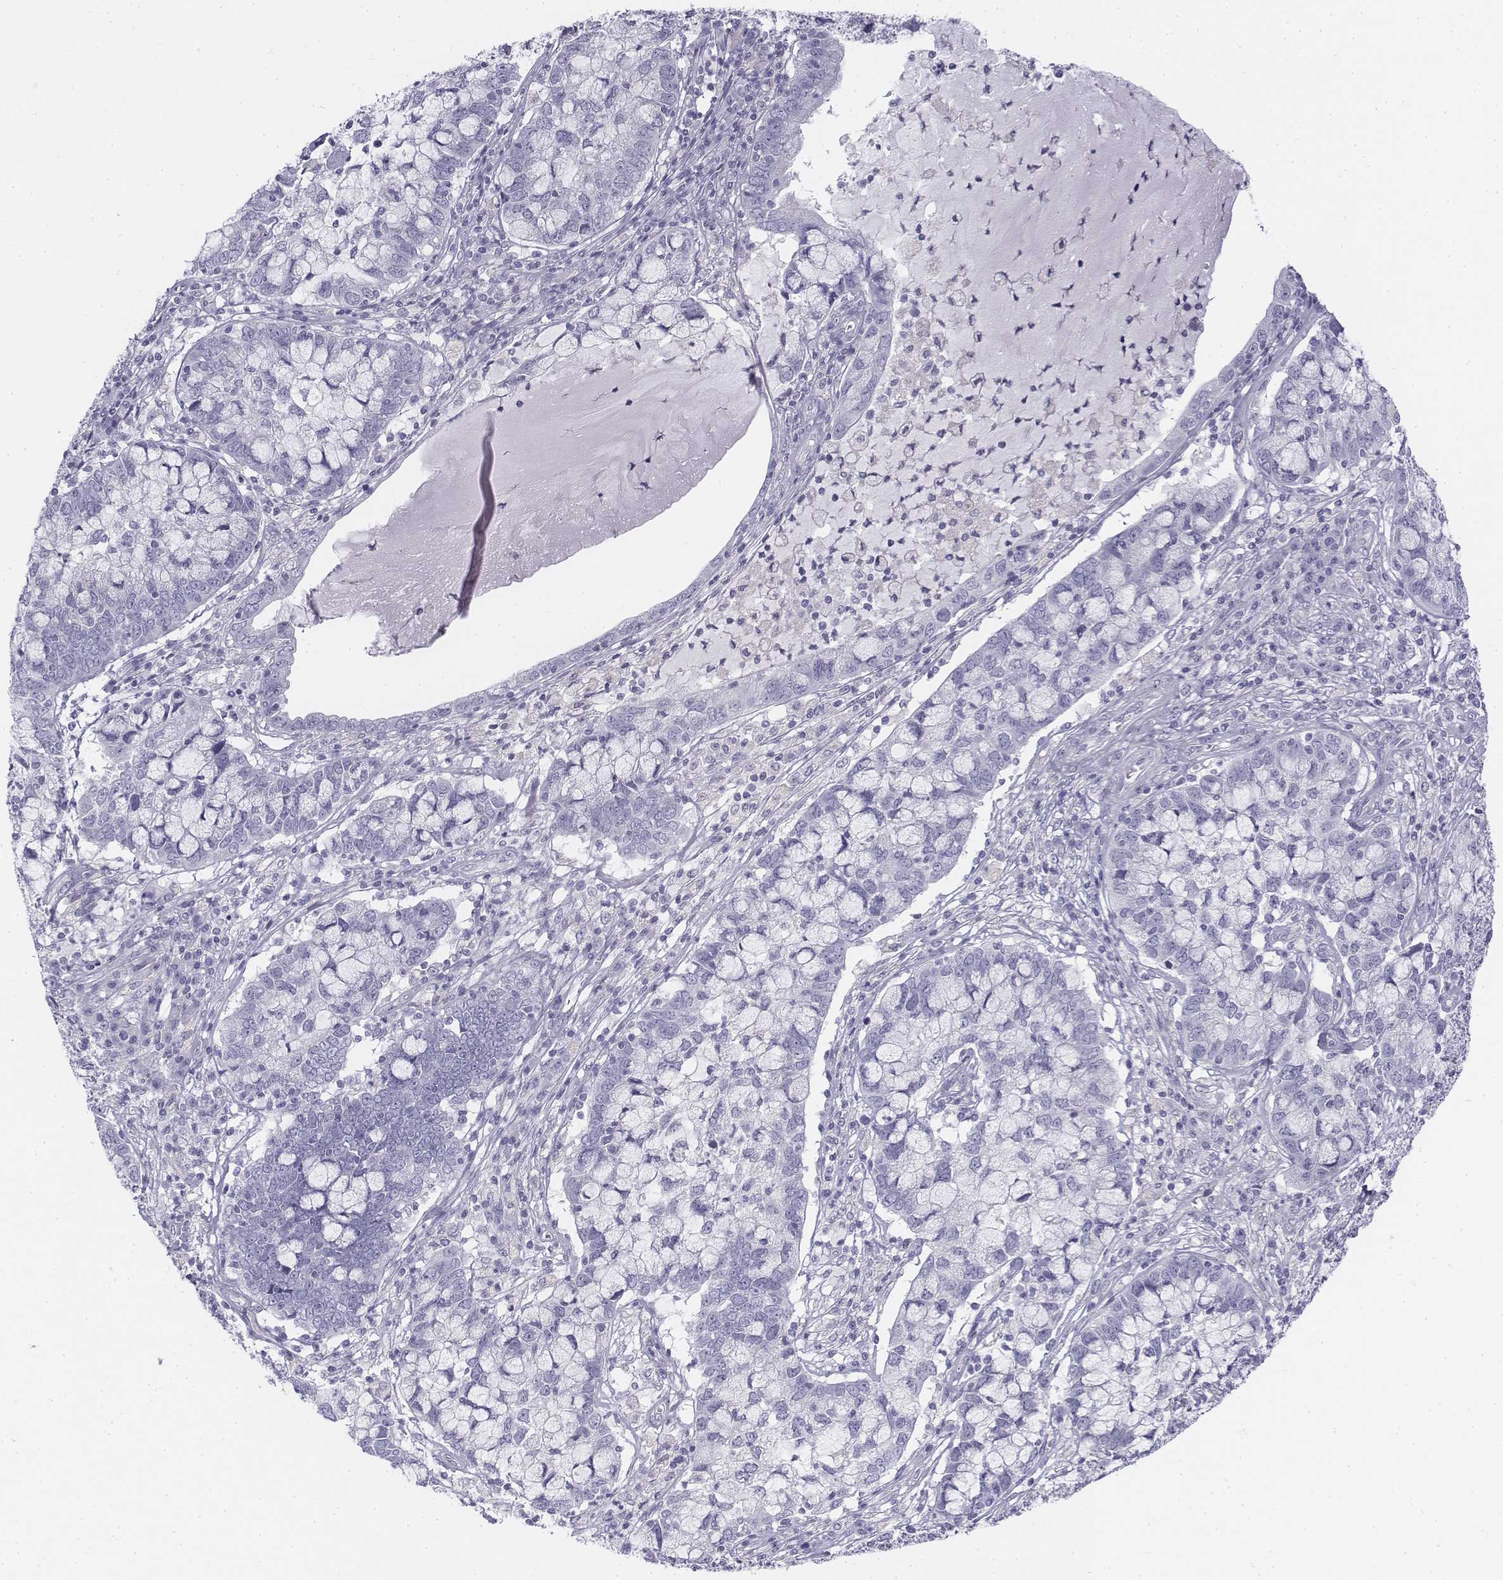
{"staining": {"intensity": "negative", "quantity": "none", "location": "none"}, "tissue": "cervical cancer", "cell_type": "Tumor cells", "image_type": "cancer", "snomed": [{"axis": "morphology", "description": "Adenocarcinoma, NOS"}, {"axis": "topography", "description": "Cervix"}], "caption": "Tumor cells are negative for protein expression in human adenocarcinoma (cervical).", "gene": "TH", "patient": {"sex": "female", "age": 40}}